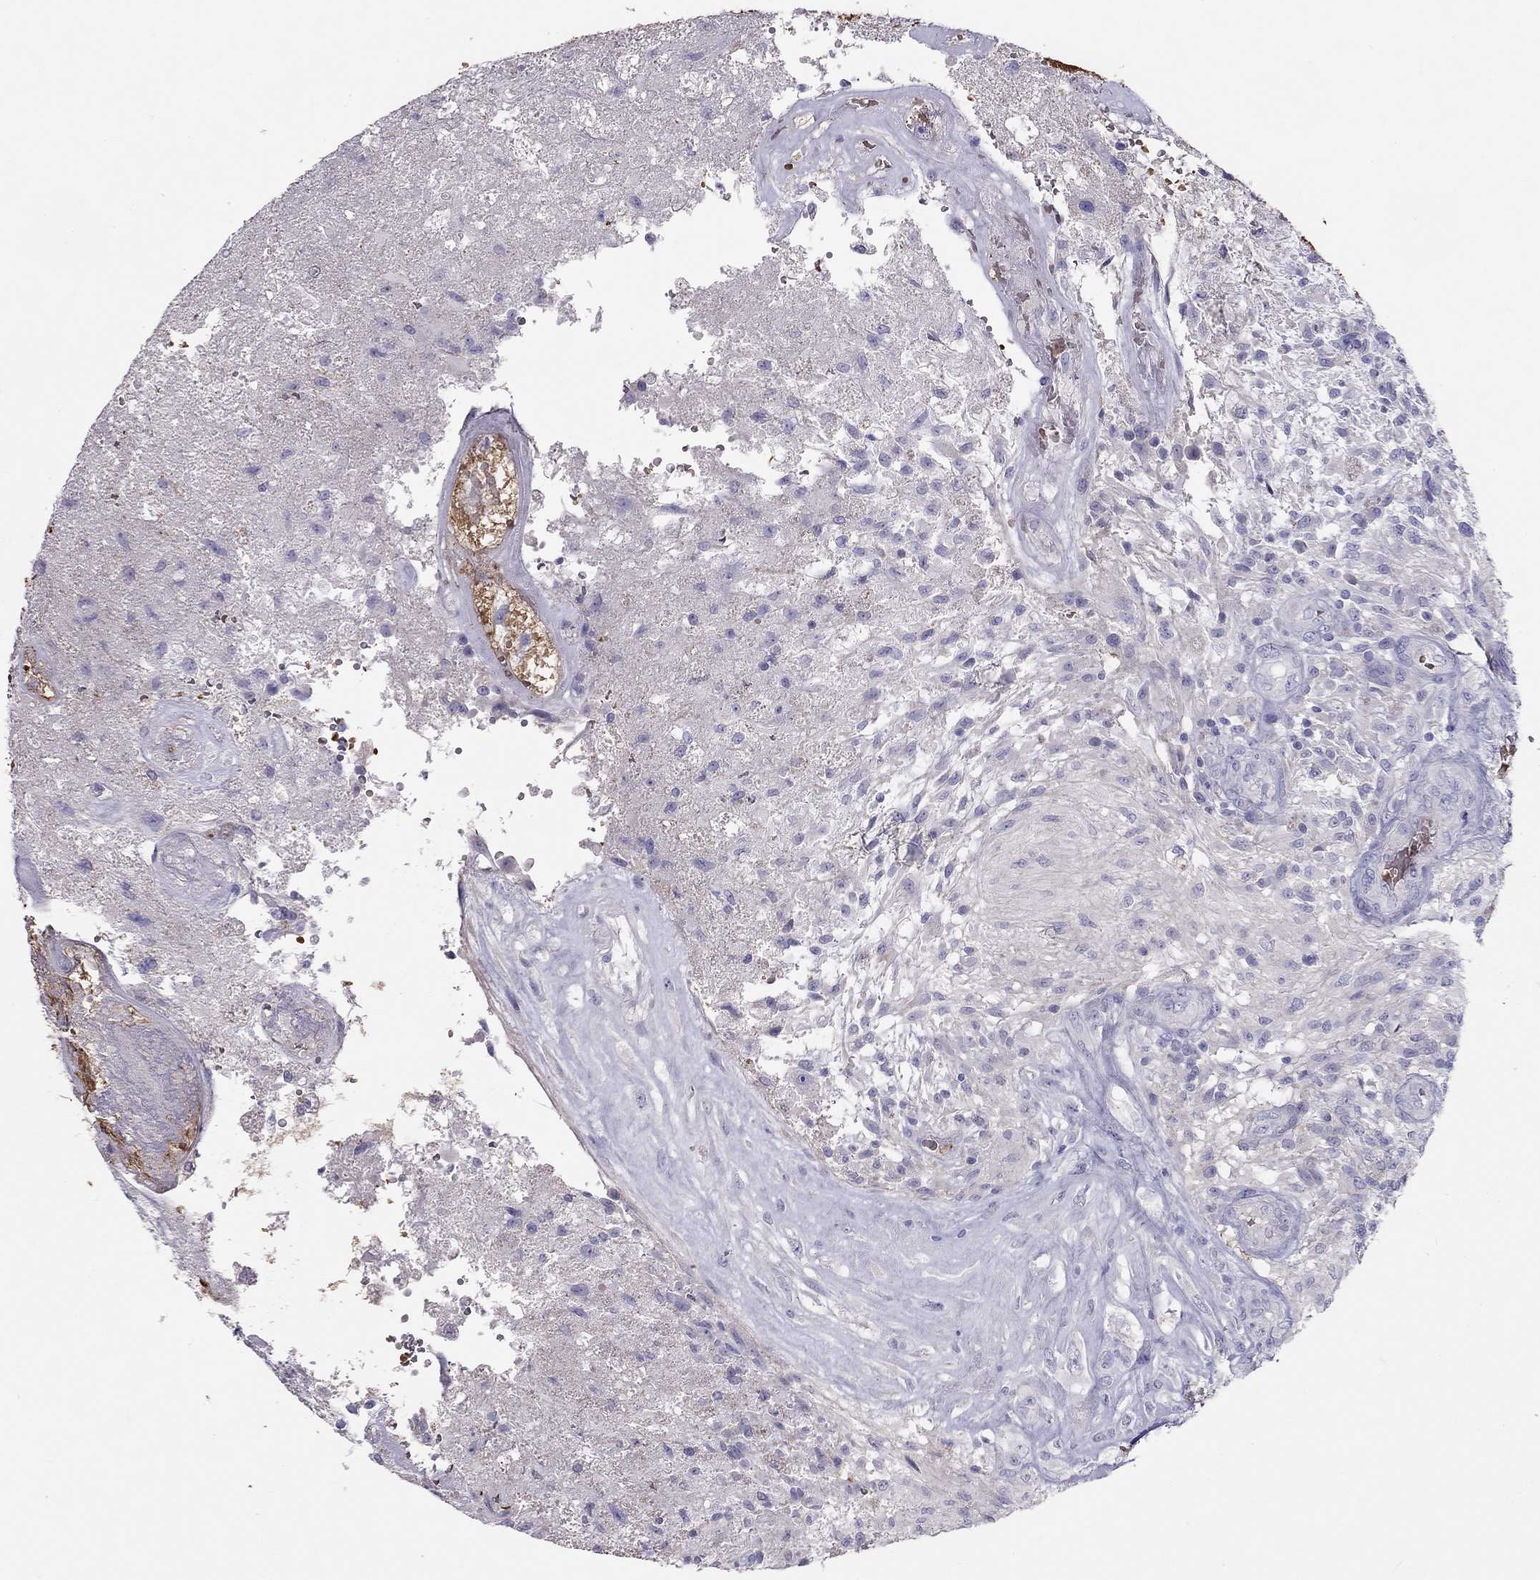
{"staining": {"intensity": "negative", "quantity": "none", "location": "none"}, "tissue": "glioma", "cell_type": "Tumor cells", "image_type": "cancer", "snomed": [{"axis": "morphology", "description": "Glioma, malignant, High grade"}, {"axis": "topography", "description": "Brain"}], "caption": "Immunohistochemistry photomicrograph of neoplastic tissue: malignant glioma (high-grade) stained with DAB exhibits no significant protein positivity in tumor cells.", "gene": "RHD", "patient": {"sex": "male", "age": 56}}